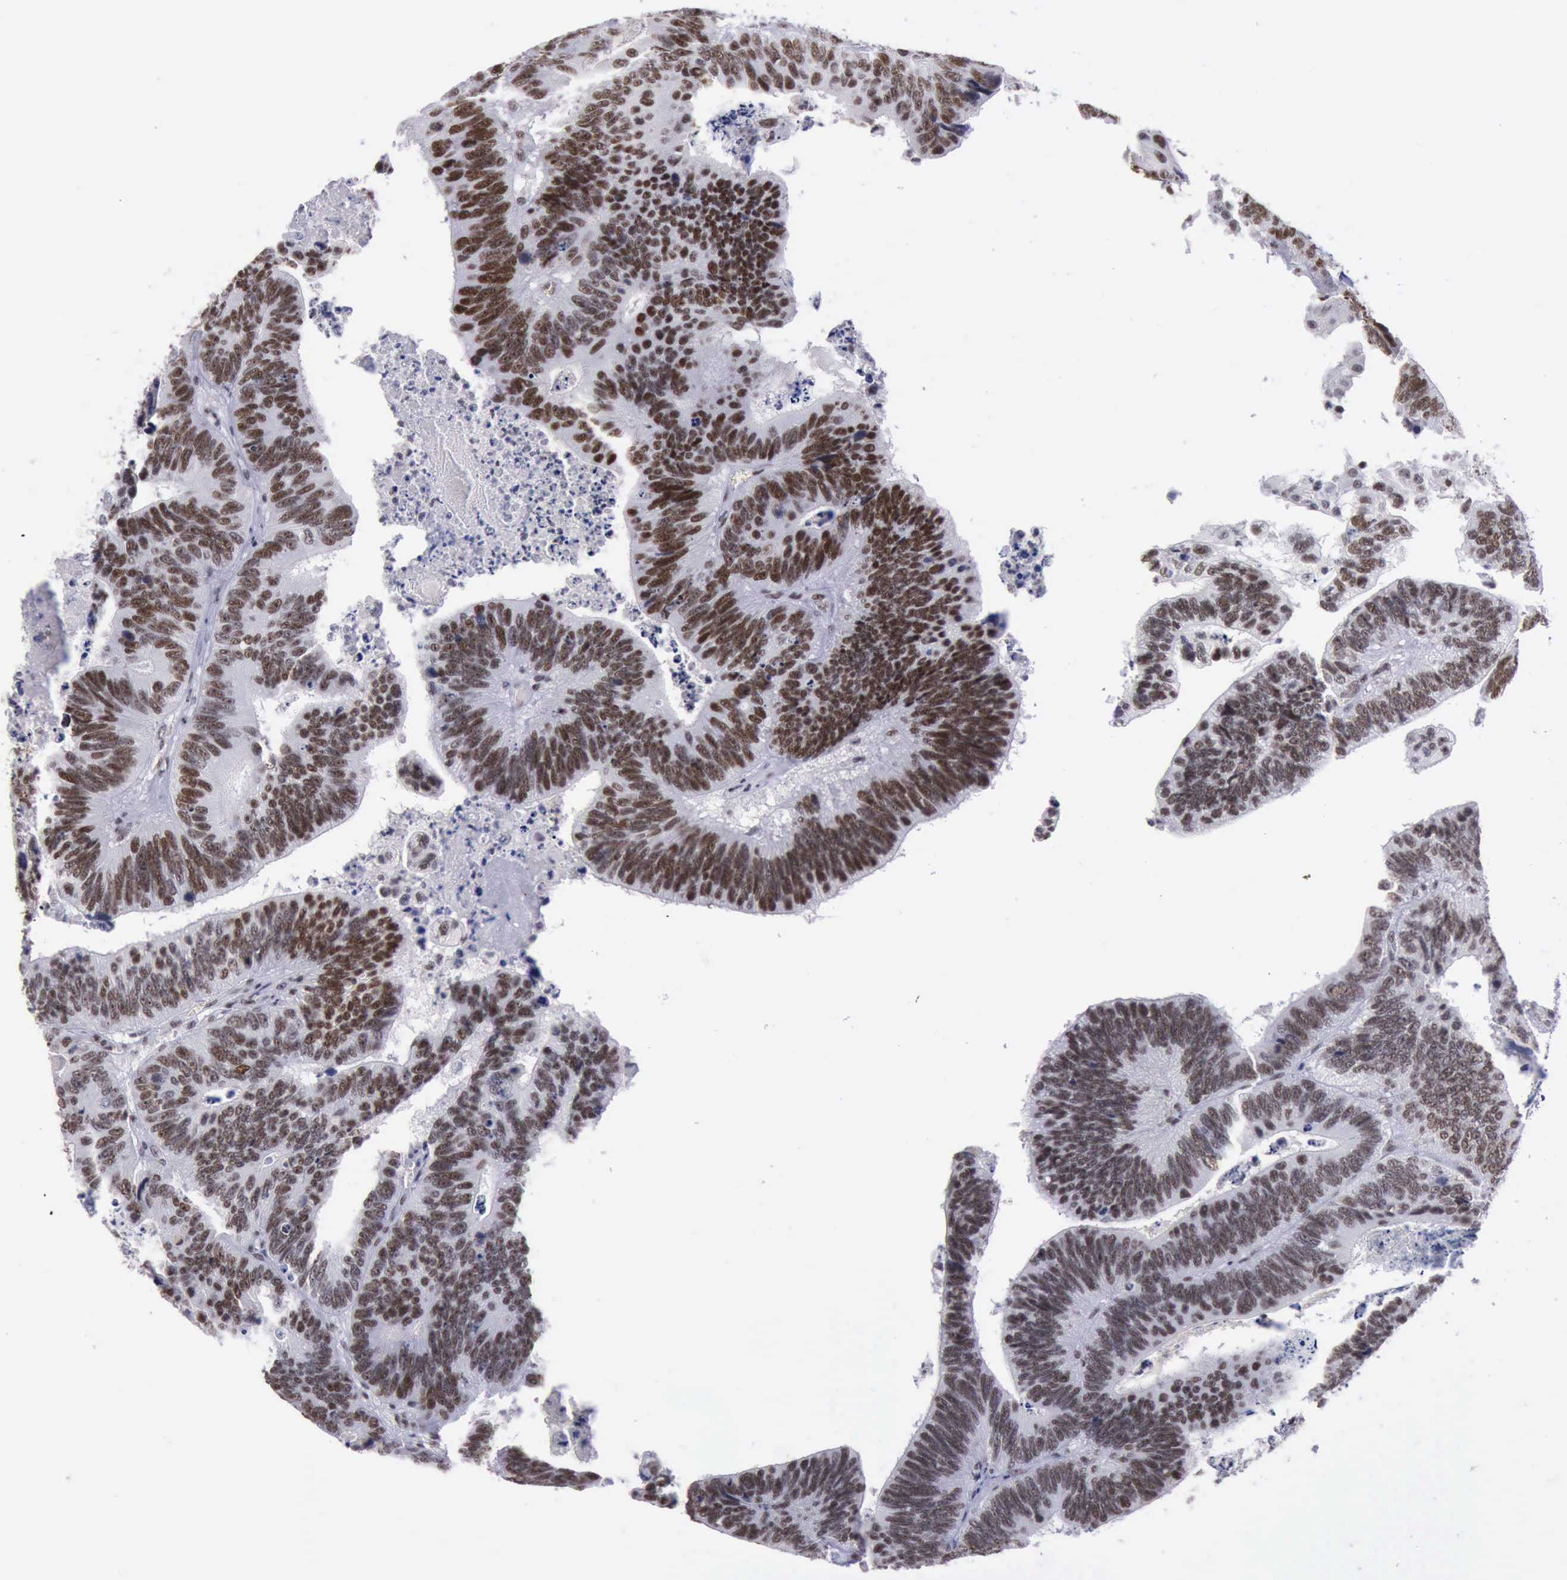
{"staining": {"intensity": "strong", "quantity": ">75%", "location": "nuclear"}, "tissue": "colorectal cancer", "cell_type": "Tumor cells", "image_type": "cancer", "snomed": [{"axis": "morphology", "description": "Adenocarcinoma, NOS"}, {"axis": "topography", "description": "Colon"}], "caption": "IHC (DAB (3,3'-diaminobenzidine)) staining of colorectal cancer (adenocarcinoma) shows strong nuclear protein expression in about >75% of tumor cells.", "gene": "YY1", "patient": {"sex": "male", "age": 72}}